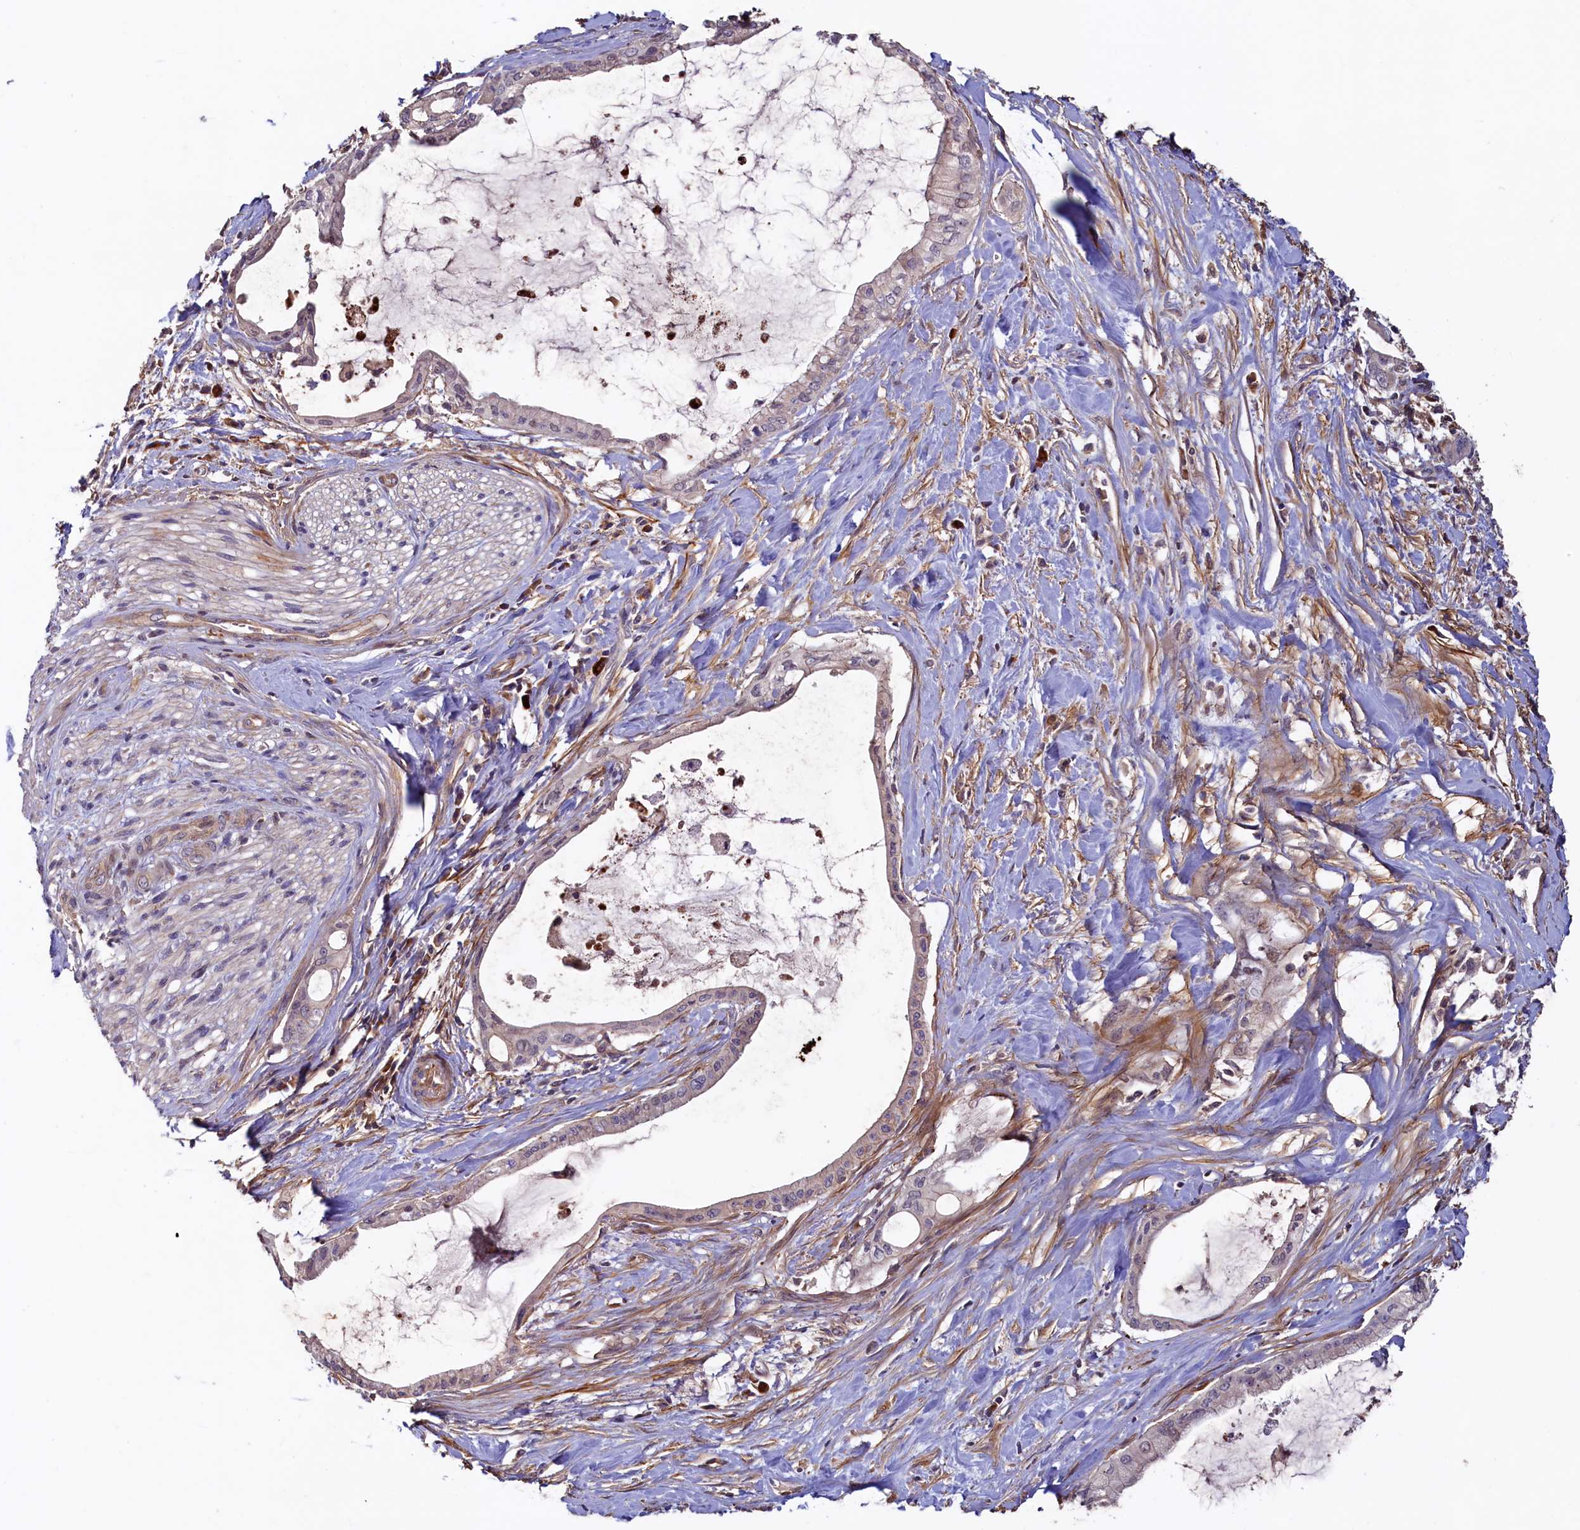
{"staining": {"intensity": "negative", "quantity": "none", "location": "none"}, "tissue": "pancreatic cancer", "cell_type": "Tumor cells", "image_type": "cancer", "snomed": [{"axis": "morphology", "description": "Adenocarcinoma, NOS"}, {"axis": "topography", "description": "Pancreas"}], "caption": "Immunohistochemistry (IHC) histopathology image of human pancreatic cancer stained for a protein (brown), which reveals no staining in tumor cells. Nuclei are stained in blue.", "gene": "DUOXA1", "patient": {"sex": "male", "age": 72}}